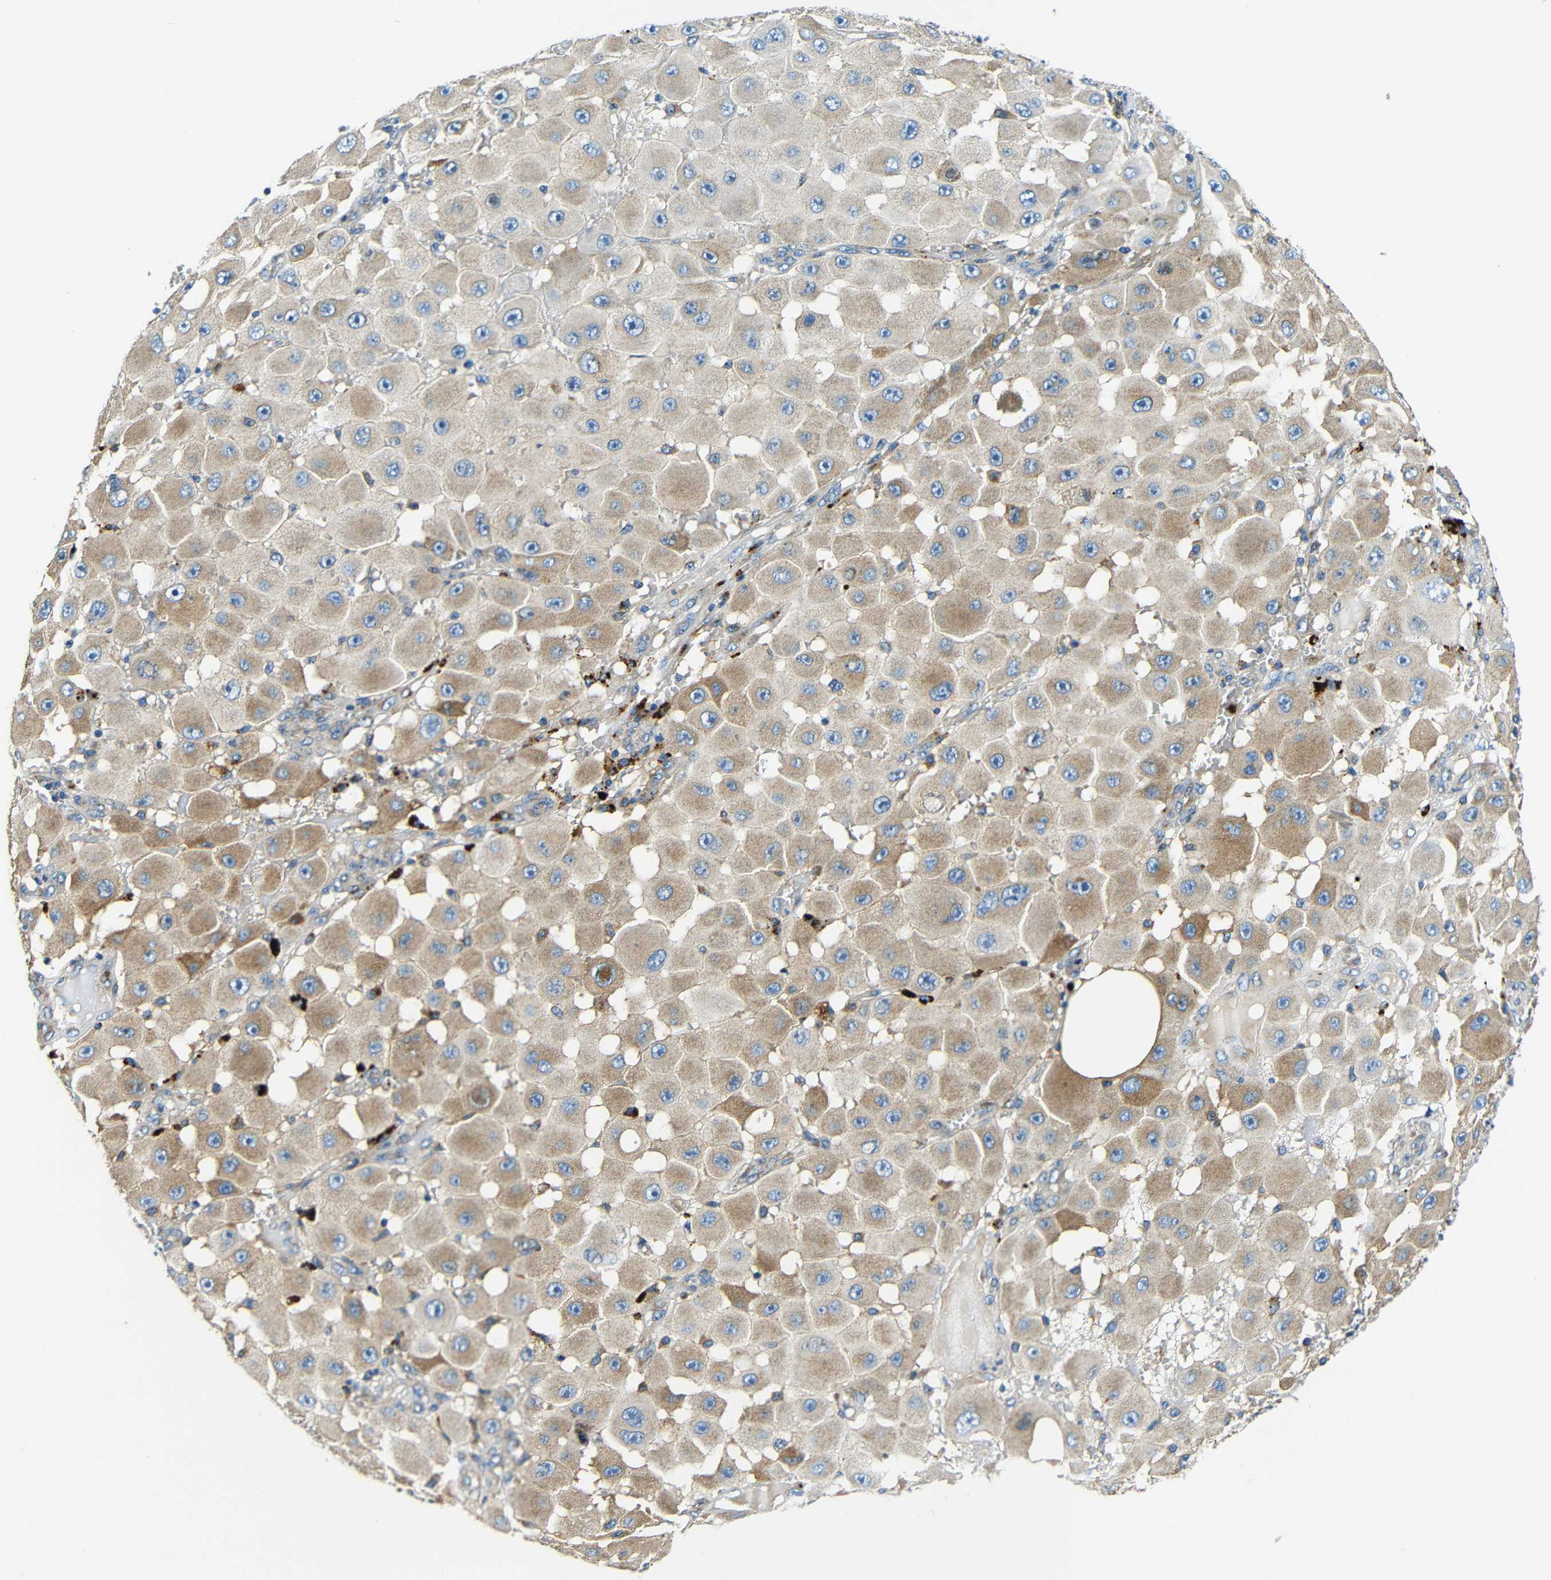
{"staining": {"intensity": "moderate", "quantity": ">75%", "location": "cytoplasmic/membranous"}, "tissue": "melanoma", "cell_type": "Tumor cells", "image_type": "cancer", "snomed": [{"axis": "morphology", "description": "Malignant melanoma, NOS"}, {"axis": "topography", "description": "Skin"}], "caption": "This histopathology image reveals malignant melanoma stained with IHC to label a protein in brown. The cytoplasmic/membranous of tumor cells show moderate positivity for the protein. Nuclei are counter-stained blue.", "gene": "USO1", "patient": {"sex": "female", "age": 81}}